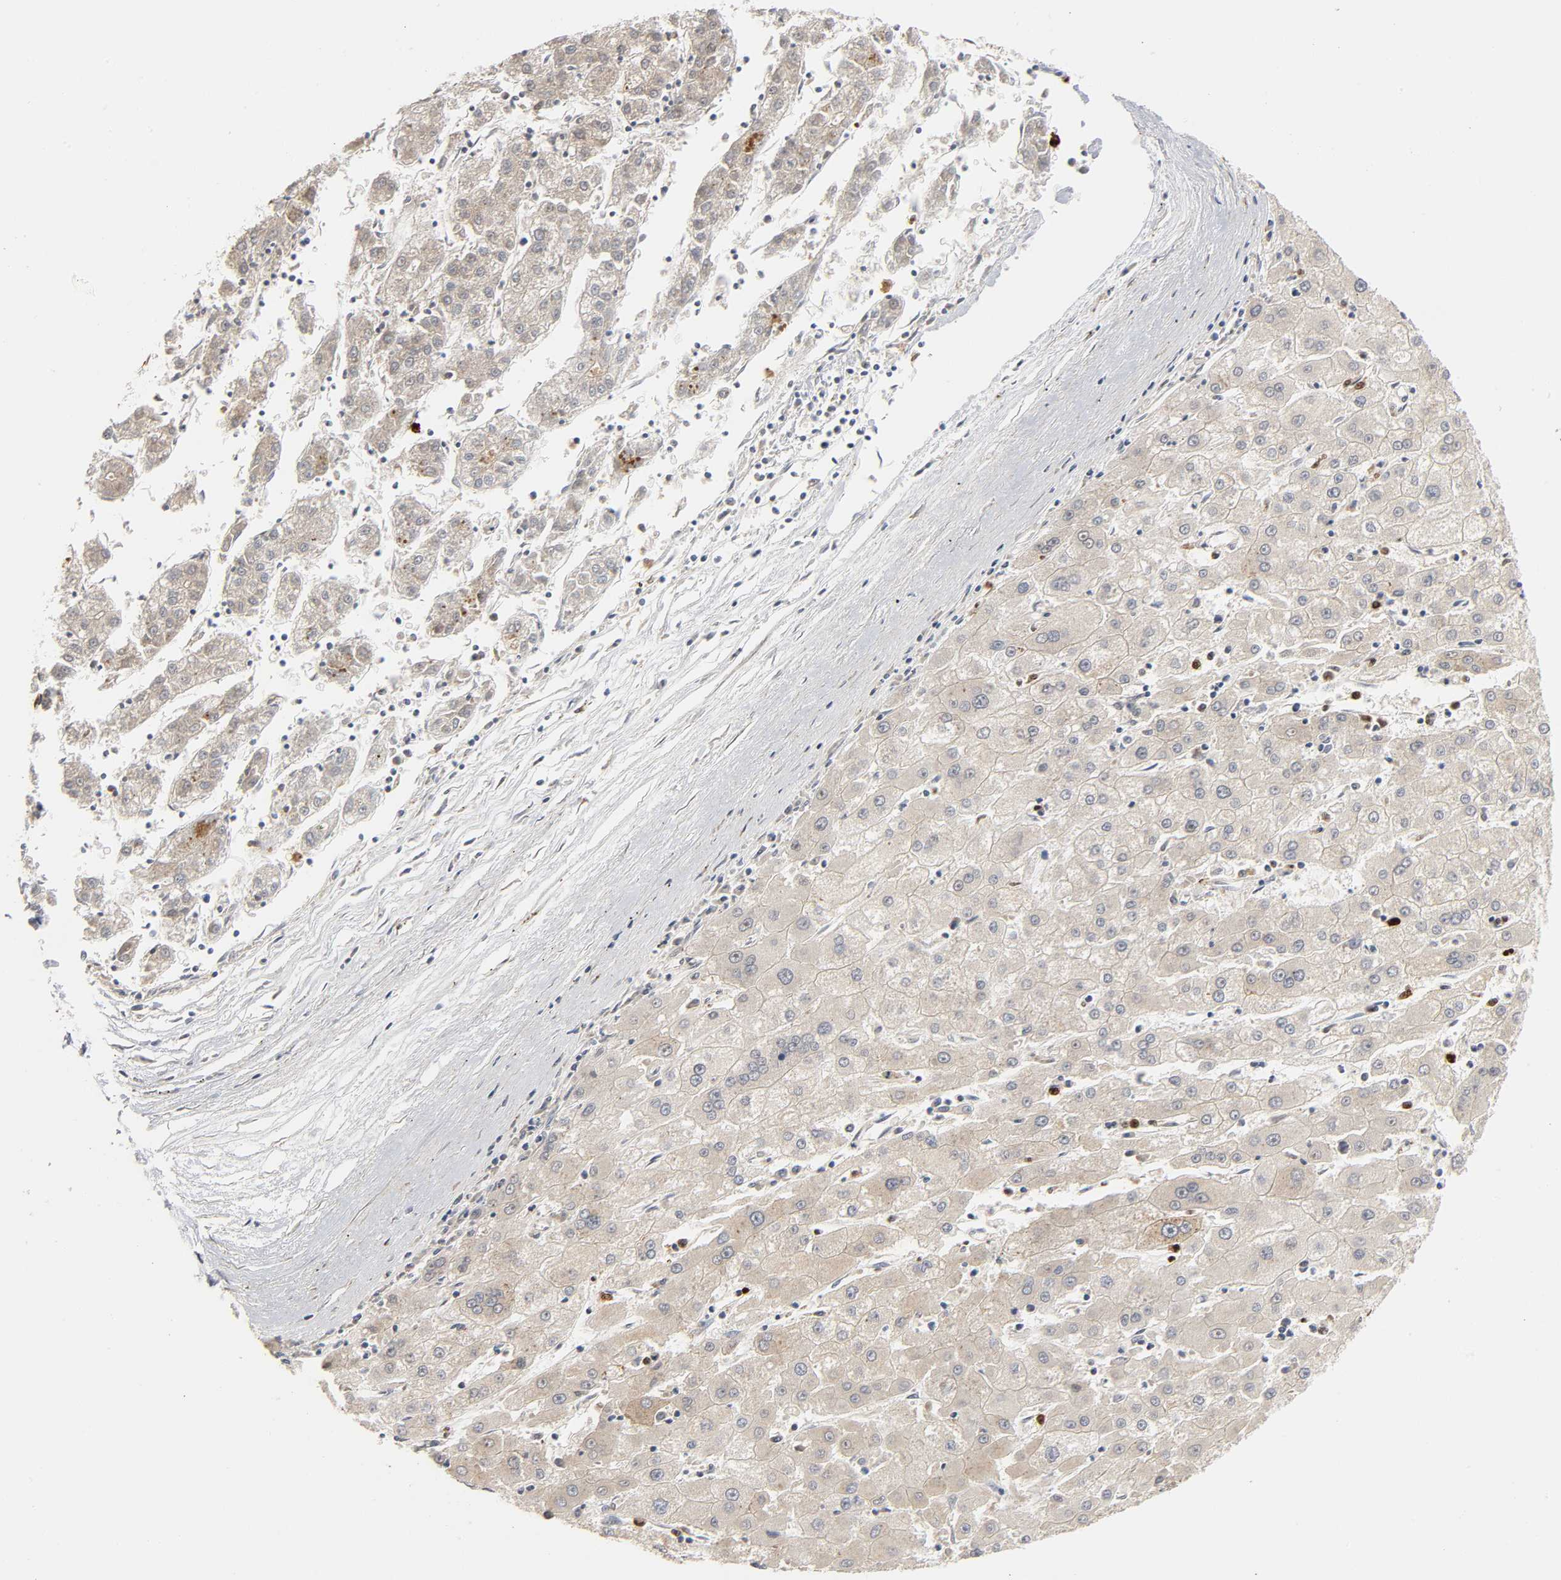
{"staining": {"intensity": "moderate", "quantity": ">75%", "location": "cytoplasmic/membranous"}, "tissue": "liver cancer", "cell_type": "Tumor cells", "image_type": "cancer", "snomed": [{"axis": "morphology", "description": "Carcinoma, Hepatocellular, NOS"}, {"axis": "topography", "description": "Liver"}], "caption": "IHC image of human hepatocellular carcinoma (liver) stained for a protein (brown), which exhibits medium levels of moderate cytoplasmic/membranous positivity in approximately >75% of tumor cells.", "gene": "FAM118A", "patient": {"sex": "male", "age": 72}}